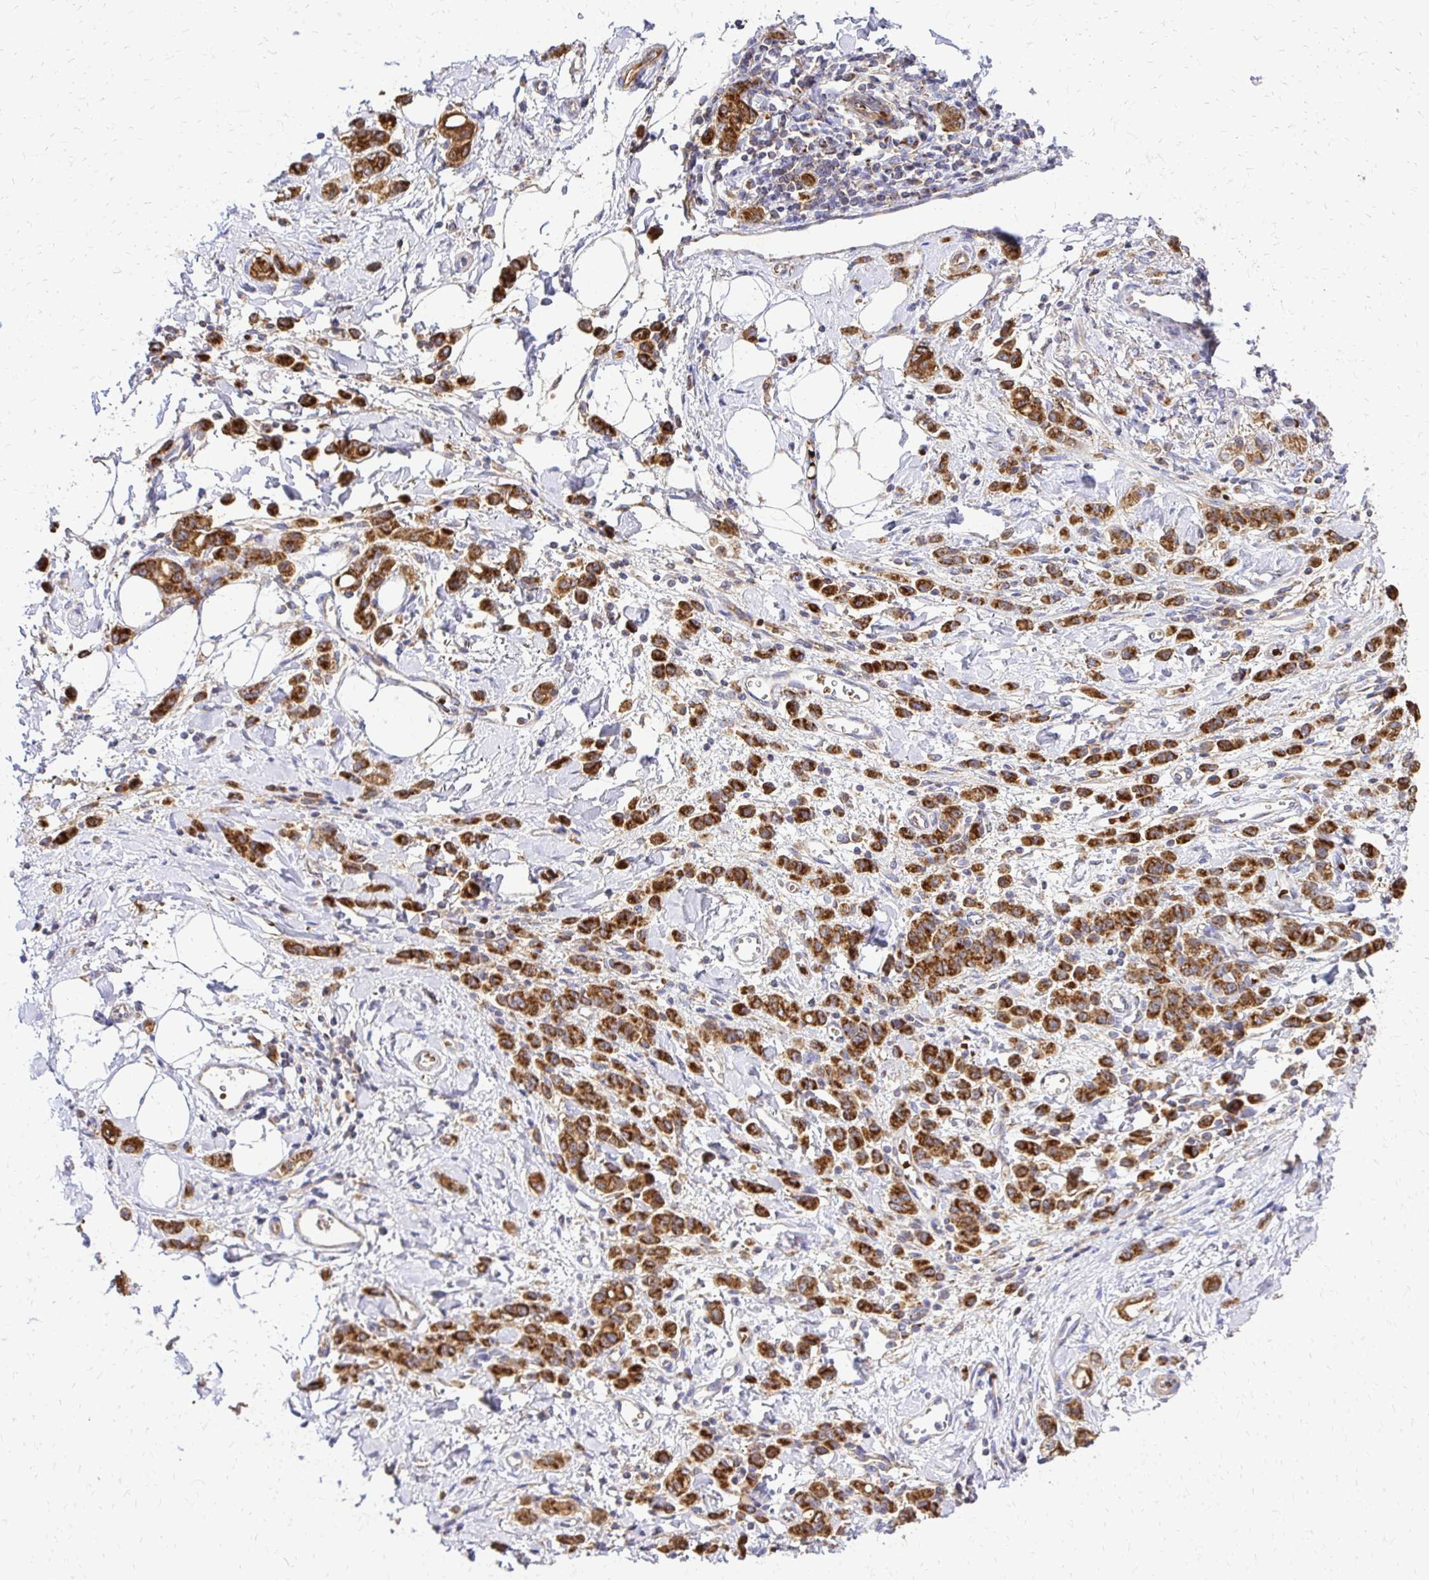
{"staining": {"intensity": "moderate", "quantity": ">75%", "location": "cytoplasmic/membranous"}, "tissue": "stomach cancer", "cell_type": "Tumor cells", "image_type": "cancer", "snomed": [{"axis": "morphology", "description": "Adenocarcinoma, NOS"}, {"axis": "topography", "description": "Stomach"}], "caption": "Immunohistochemistry (IHC) staining of stomach cancer (adenocarcinoma), which demonstrates medium levels of moderate cytoplasmic/membranous positivity in approximately >75% of tumor cells indicating moderate cytoplasmic/membranous protein expression. The staining was performed using DAB (brown) for protein detection and nuclei were counterstained in hematoxylin (blue).", "gene": "MRPL13", "patient": {"sex": "male", "age": 77}}